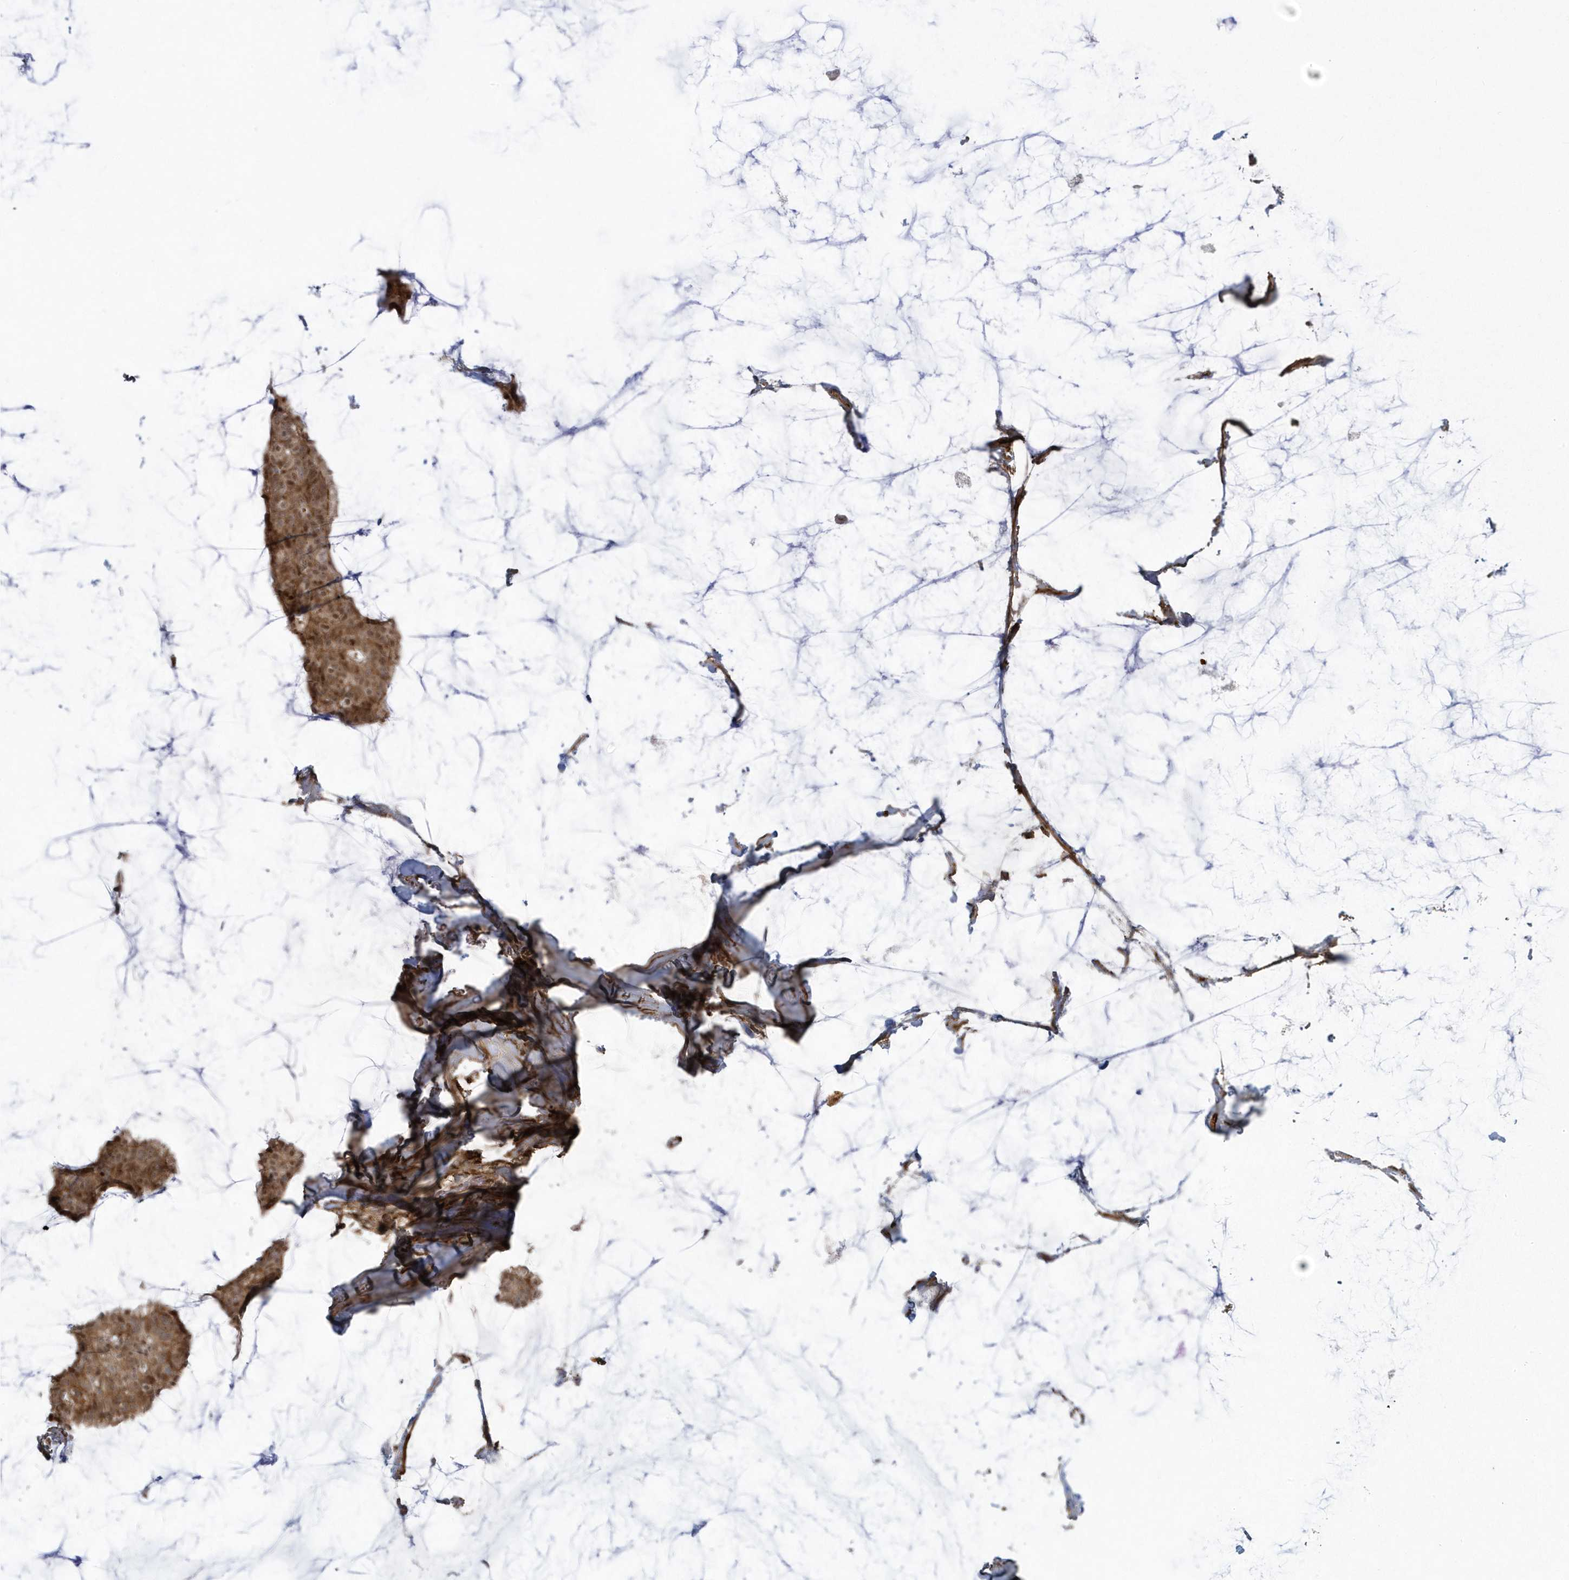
{"staining": {"intensity": "moderate", "quantity": ">75%", "location": "cytoplasmic/membranous,nuclear"}, "tissue": "breast cancer", "cell_type": "Tumor cells", "image_type": "cancer", "snomed": [{"axis": "morphology", "description": "Duct carcinoma"}, {"axis": "topography", "description": "Breast"}], "caption": "Protein analysis of intraductal carcinoma (breast) tissue reveals moderate cytoplasmic/membranous and nuclear expression in about >75% of tumor cells.", "gene": "MASP2", "patient": {"sex": "female", "age": 93}}